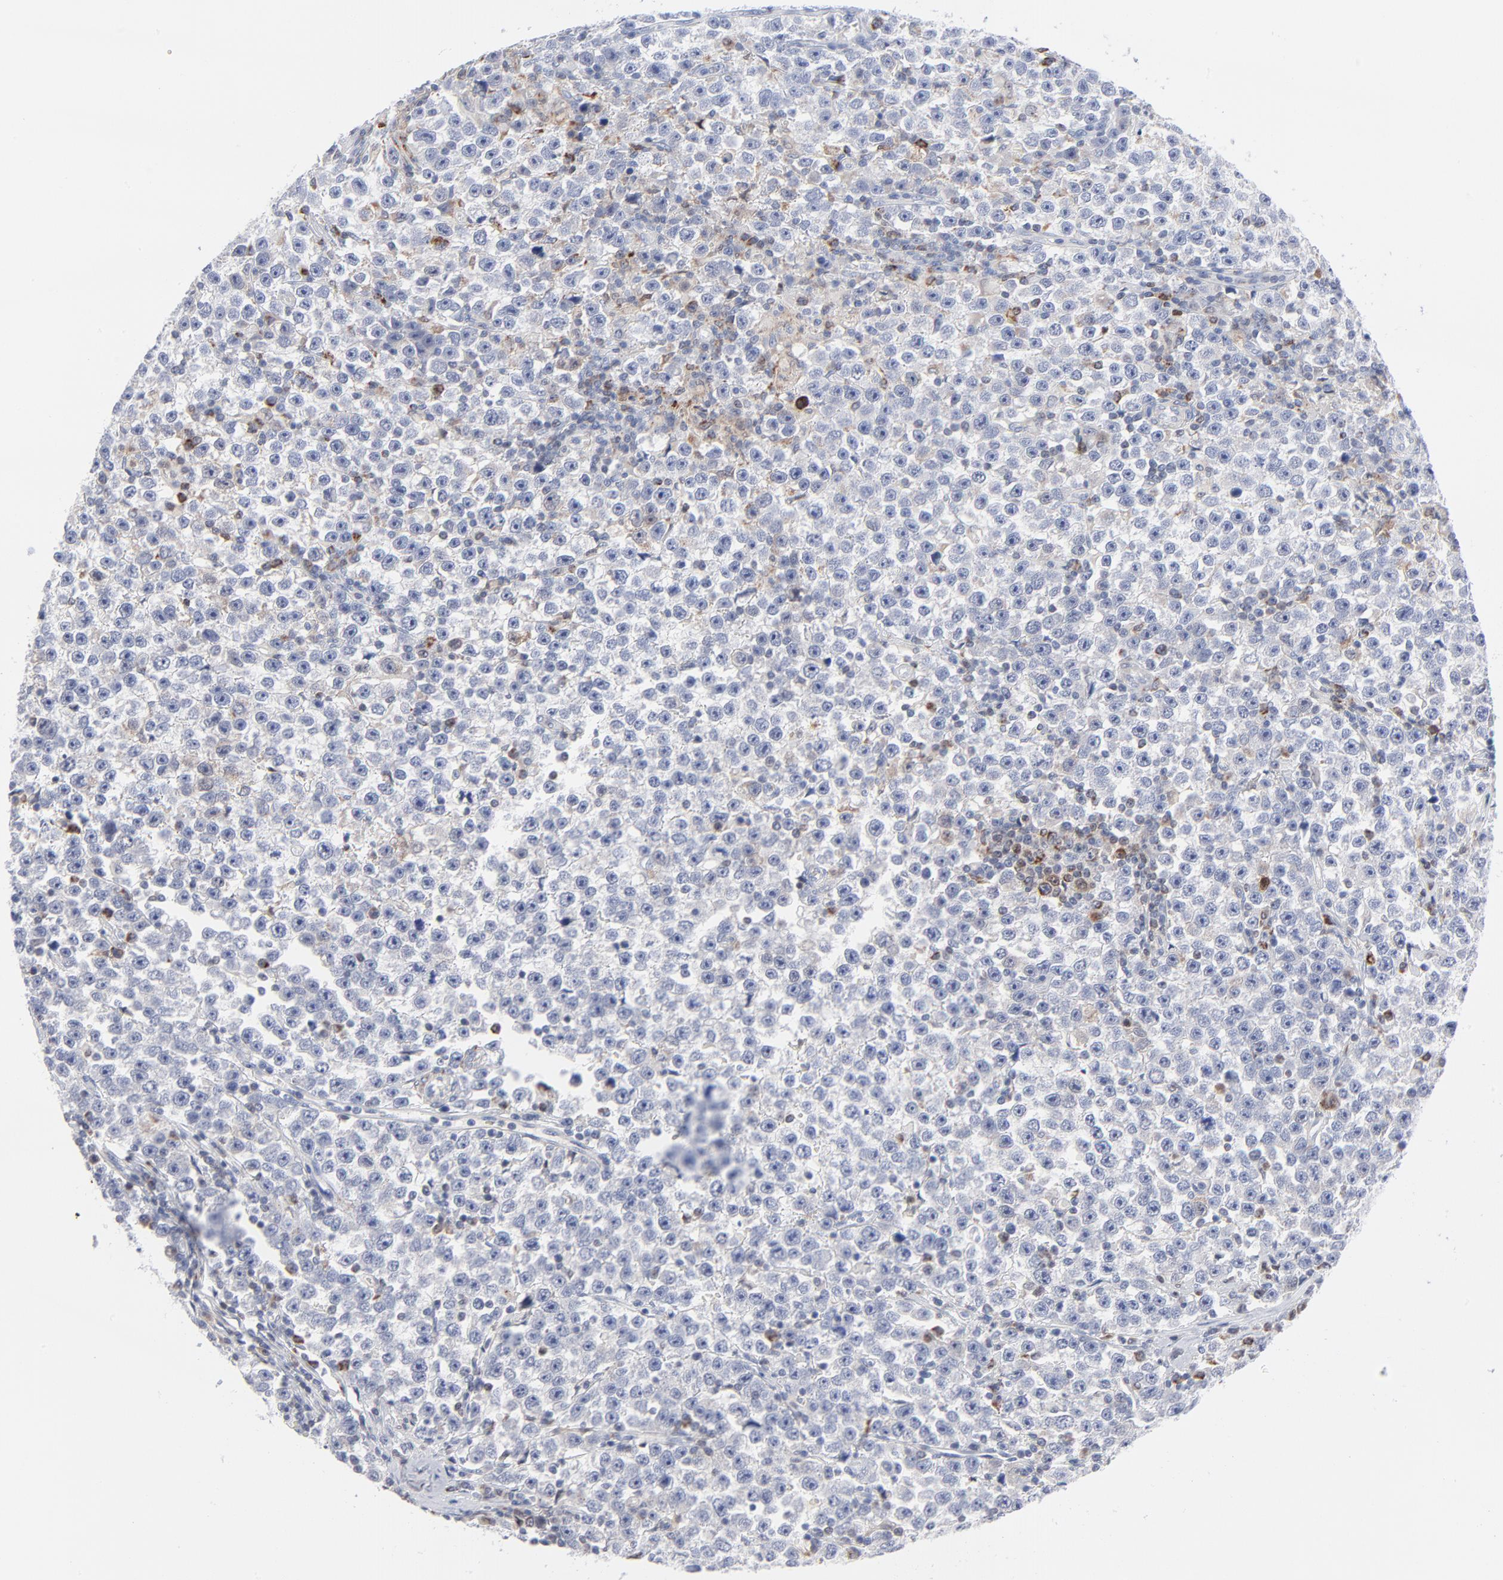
{"staining": {"intensity": "negative", "quantity": "none", "location": "none"}, "tissue": "testis cancer", "cell_type": "Tumor cells", "image_type": "cancer", "snomed": [{"axis": "morphology", "description": "Seminoma, NOS"}, {"axis": "topography", "description": "Testis"}], "caption": "A high-resolution histopathology image shows immunohistochemistry (IHC) staining of testis seminoma, which reveals no significant expression in tumor cells.", "gene": "CHCHD10", "patient": {"sex": "male", "age": 43}}